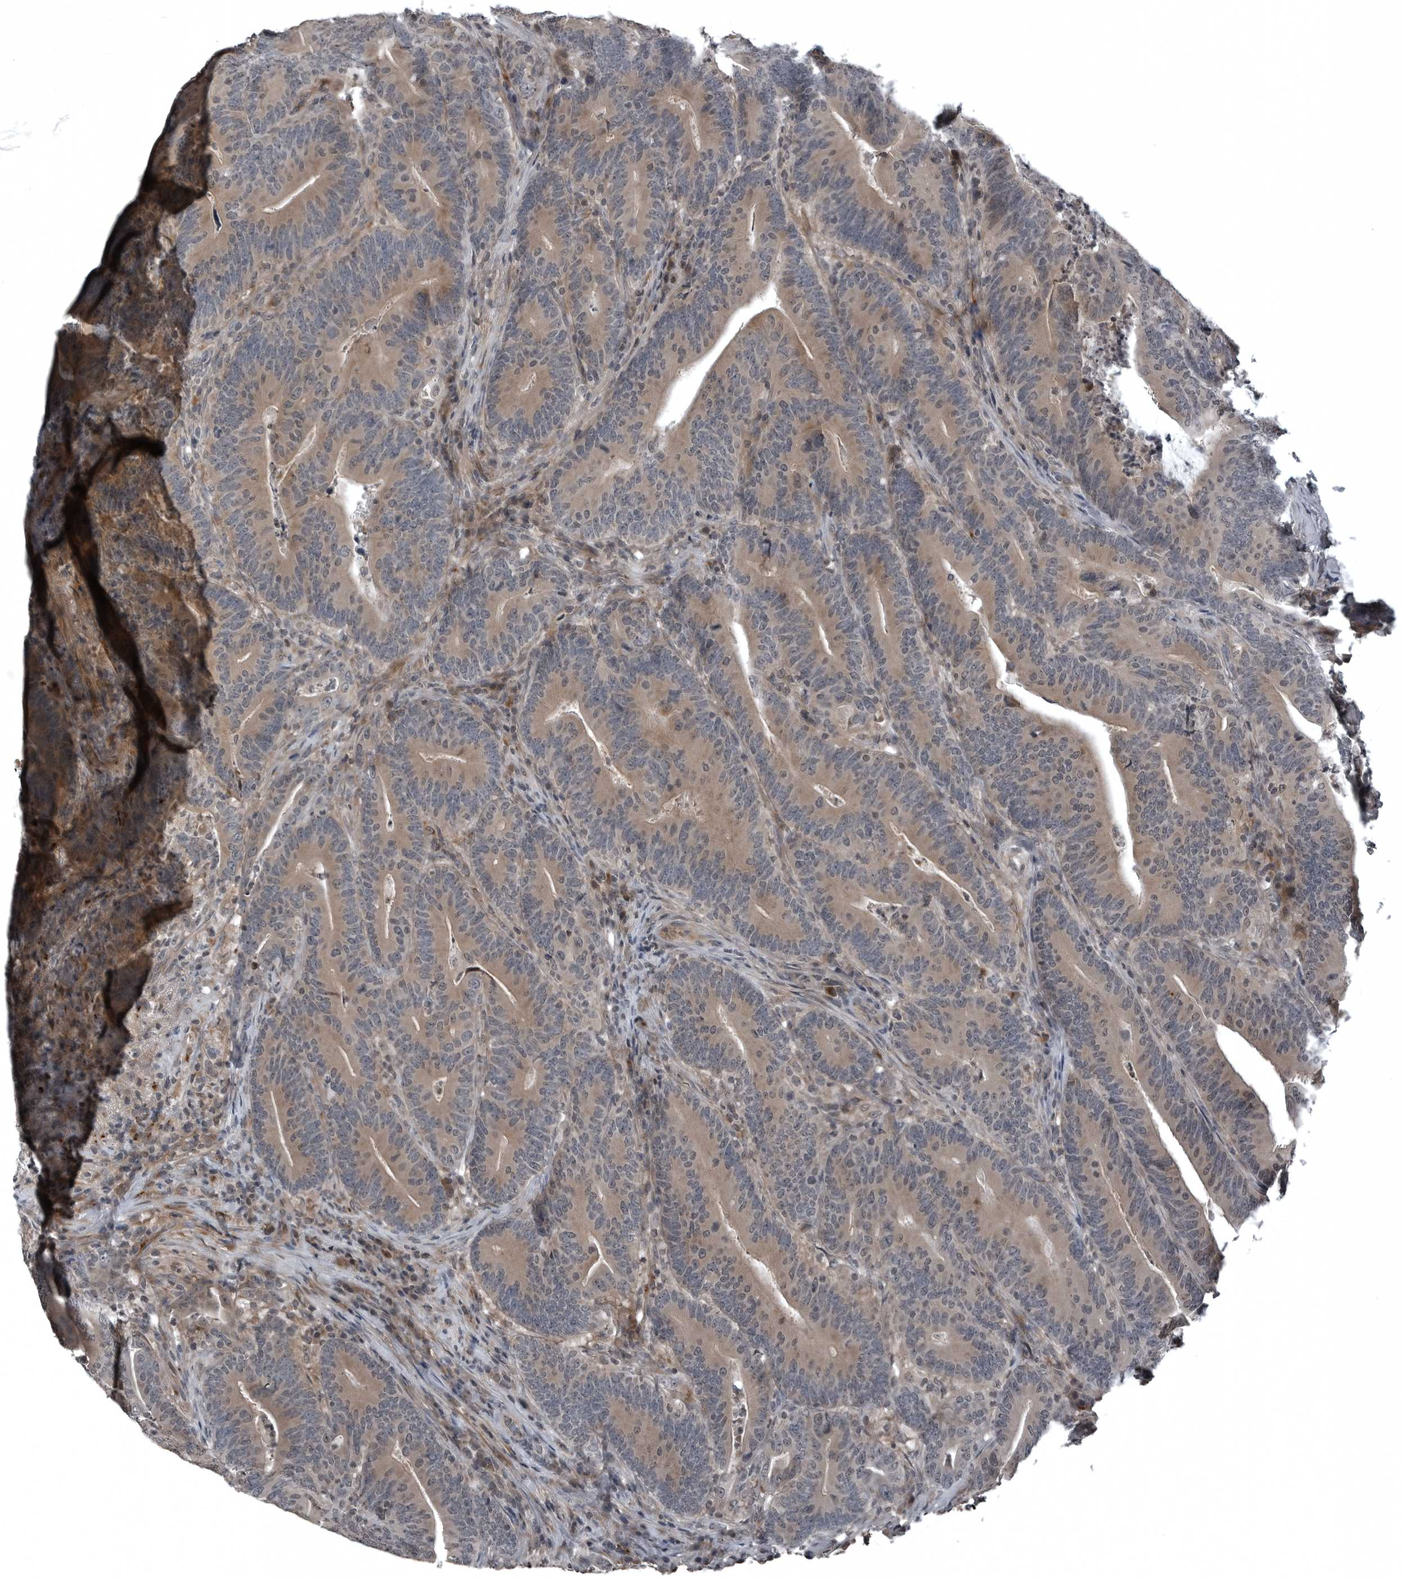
{"staining": {"intensity": "moderate", "quantity": ">75%", "location": "cytoplasmic/membranous"}, "tissue": "colorectal cancer", "cell_type": "Tumor cells", "image_type": "cancer", "snomed": [{"axis": "morphology", "description": "Adenocarcinoma, NOS"}, {"axis": "topography", "description": "Colon"}], "caption": "The micrograph exhibits staining of colorectal adenocarcinoma, revealing moderate cytoplasmic/membranous protein expression (brown color) within tumor cells. (Brightfield microscopy of DAB IHC at high magnification).", "gene": "GAK", "patient": {"sex": "female", "age": 66}}